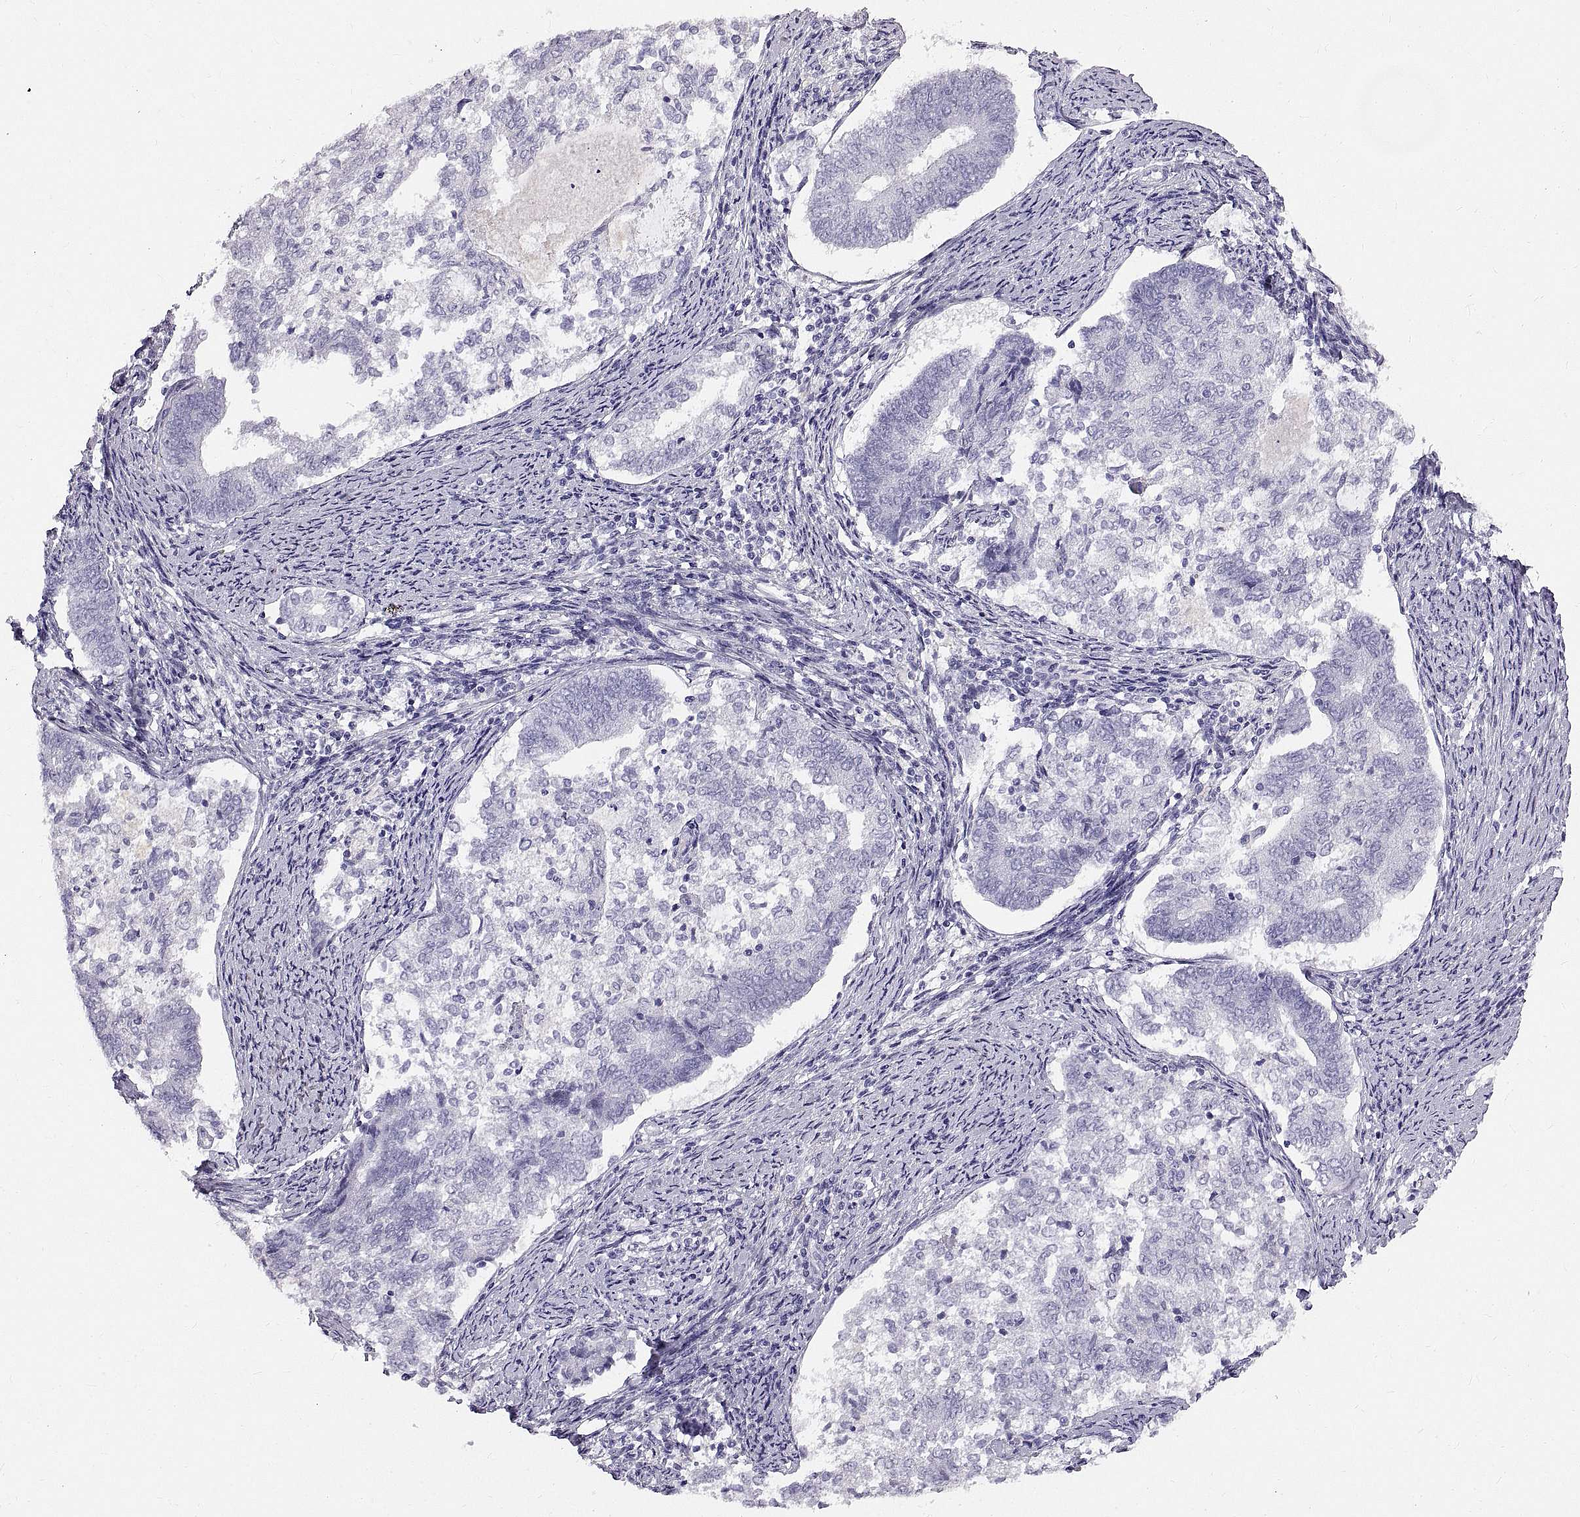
{"staining": {"intensity": "negative", "quantity": "none", "location": "none"}, "tissue": "endometrial cancer", "cell_type": "Tumor cells", "image_type": "cancer", "snomed": [{"axis": "morphology", "description": "Adenocarcinoma, NOS"}, {"axis": "topography", "description": "Endometrium"}], "caption": "Endometrial cancer (adenocarcinoma) was stained to show a protein in brown. There is no significant staining in tumor cells.", "gene": "WFDC8", "patient": {"sex": "female", "age": 65}}